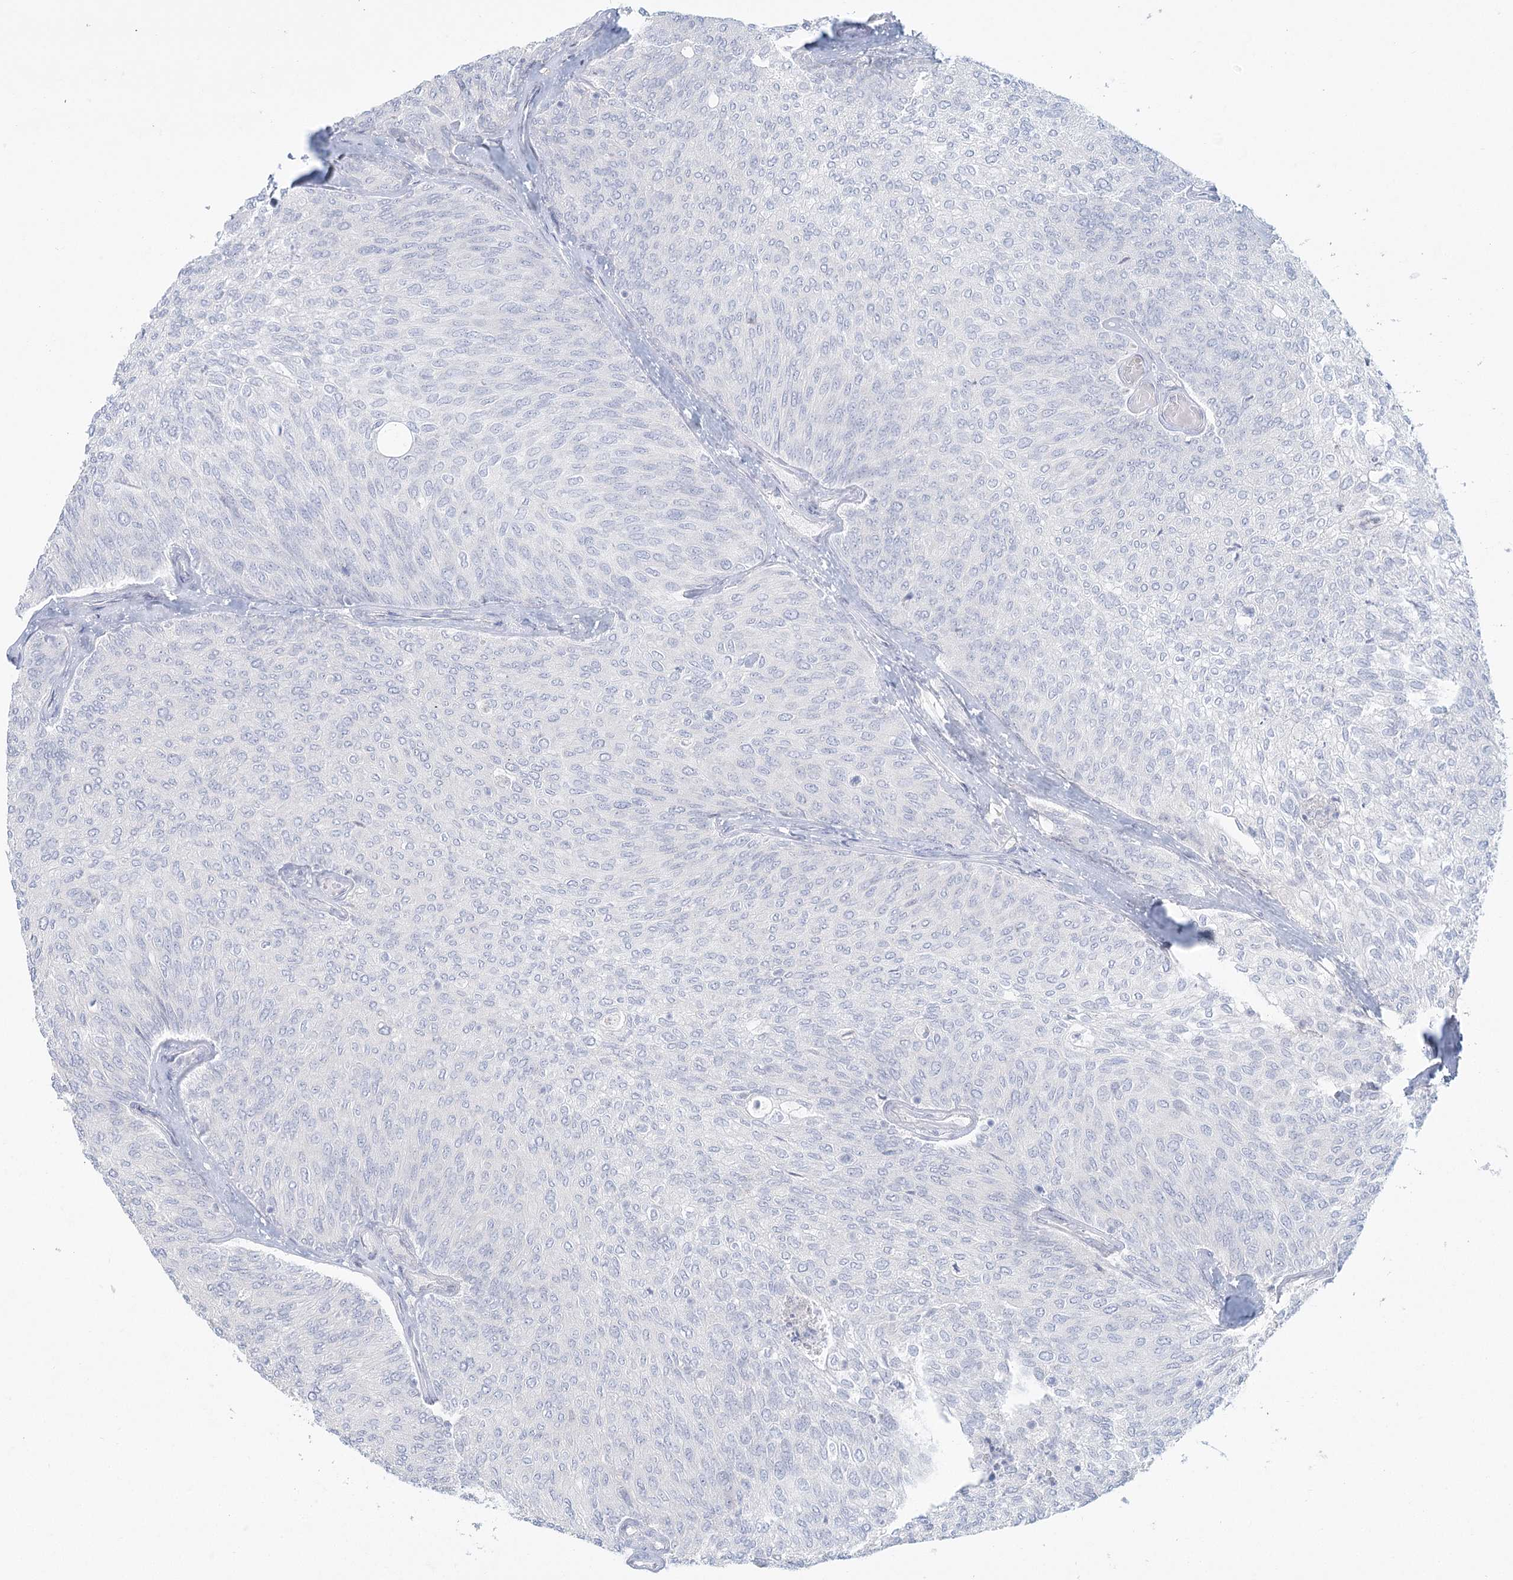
{"staining": {"intensity": "negative", "quantity": "none", "location": "none"}, "tissue": "urothelial cancer", "cell_type": "Tumor cells", "image_type": "cancer", "snomed": [{"axis": "morphology", "description": "Urothelial carcinoma, Low grade"}, {"axis": "topography", "description": "Urinary bladder"}], "caption": "Low-grade urothelial carcinoma stained for a protein using IHC demonstrates no positivity tumor cells.", "gene": "DMGDH", "patient": {"sex": "female", "age": 79}}